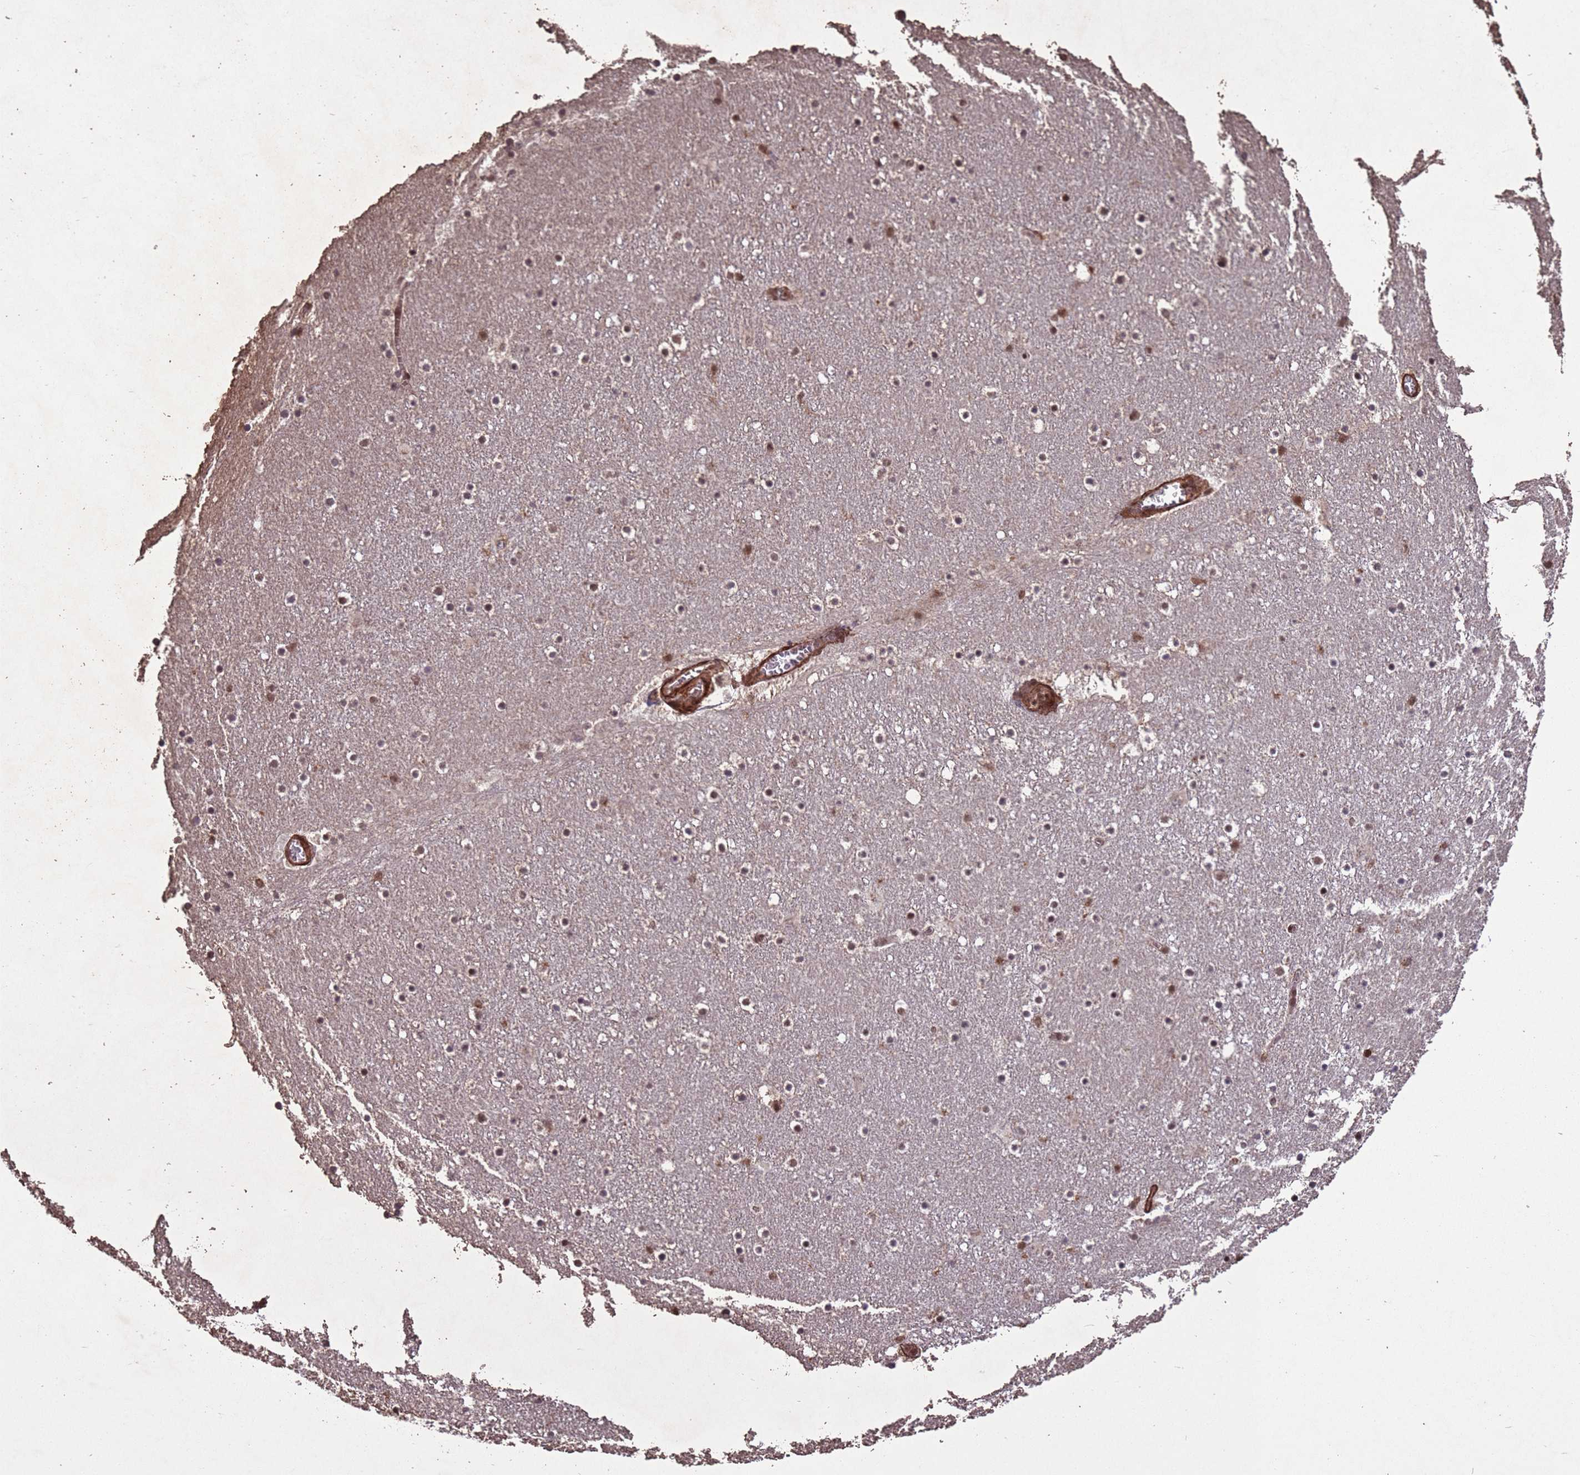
{"staining": {"intensity": "moderate", "quantity": "25%-75%", "location": "cytoplasmic/membranous,nuclear"}, "tissue": "caudate", "cell_type": "Glial cells", "image_type": "normal", "snomed": [{"axis": "morphology", "description": "Normal tissue, NOS"}, {"axis": "topography", "description": "Lateral ventricle wall"}], "caption": "A medium amount of moderate cytoplasmic/membranous,nuclear staining is present in about 25%-75% of glial cells in benign caudate. The protein is shown in brown color, while the nuclei are stained blue.", "gene": "VSTM4", "patient": {"sex": "male", "age": 45}}